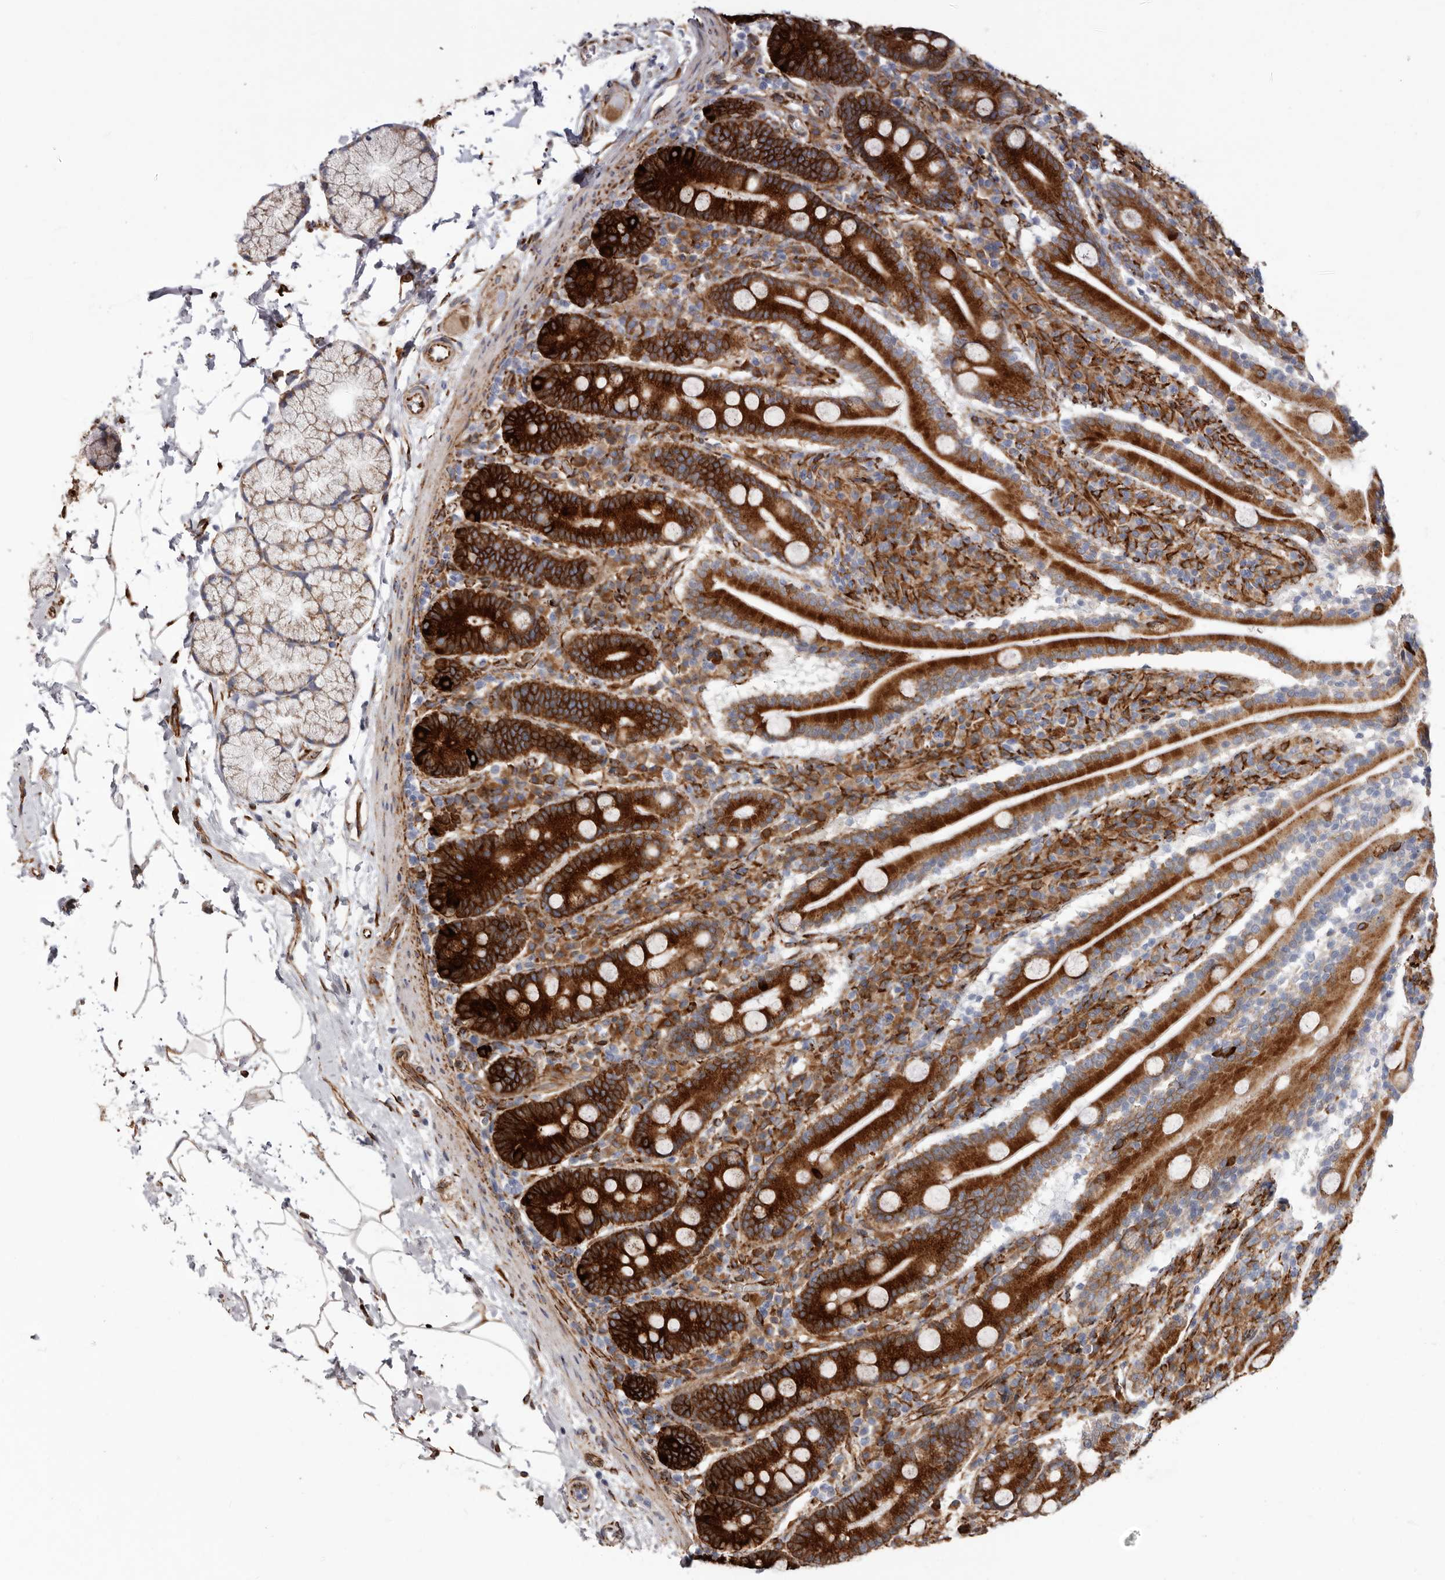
{"staining": {"intensity": "strong", "quantity": ">75%", "location": "cytoplasmic/membranous"}, "tissue": "duodenum", "cell_type": "Glandular cells", "image_type": "normal", "snomed": [{"axis": "morphology", "description": "Normal tissue, NOS"}, {"axis": "topography", "description": "Duodenum"}], "caption": "A micrograph of human duodenum stained for a protein displays strong cytoplasmic/membranous brown staining in glandular cells. (brown staining indicates protein expression, while blue staining denotes nuclei).", "gene": "SEMA3E", "patient": {"sex": "male", "age": 35}}